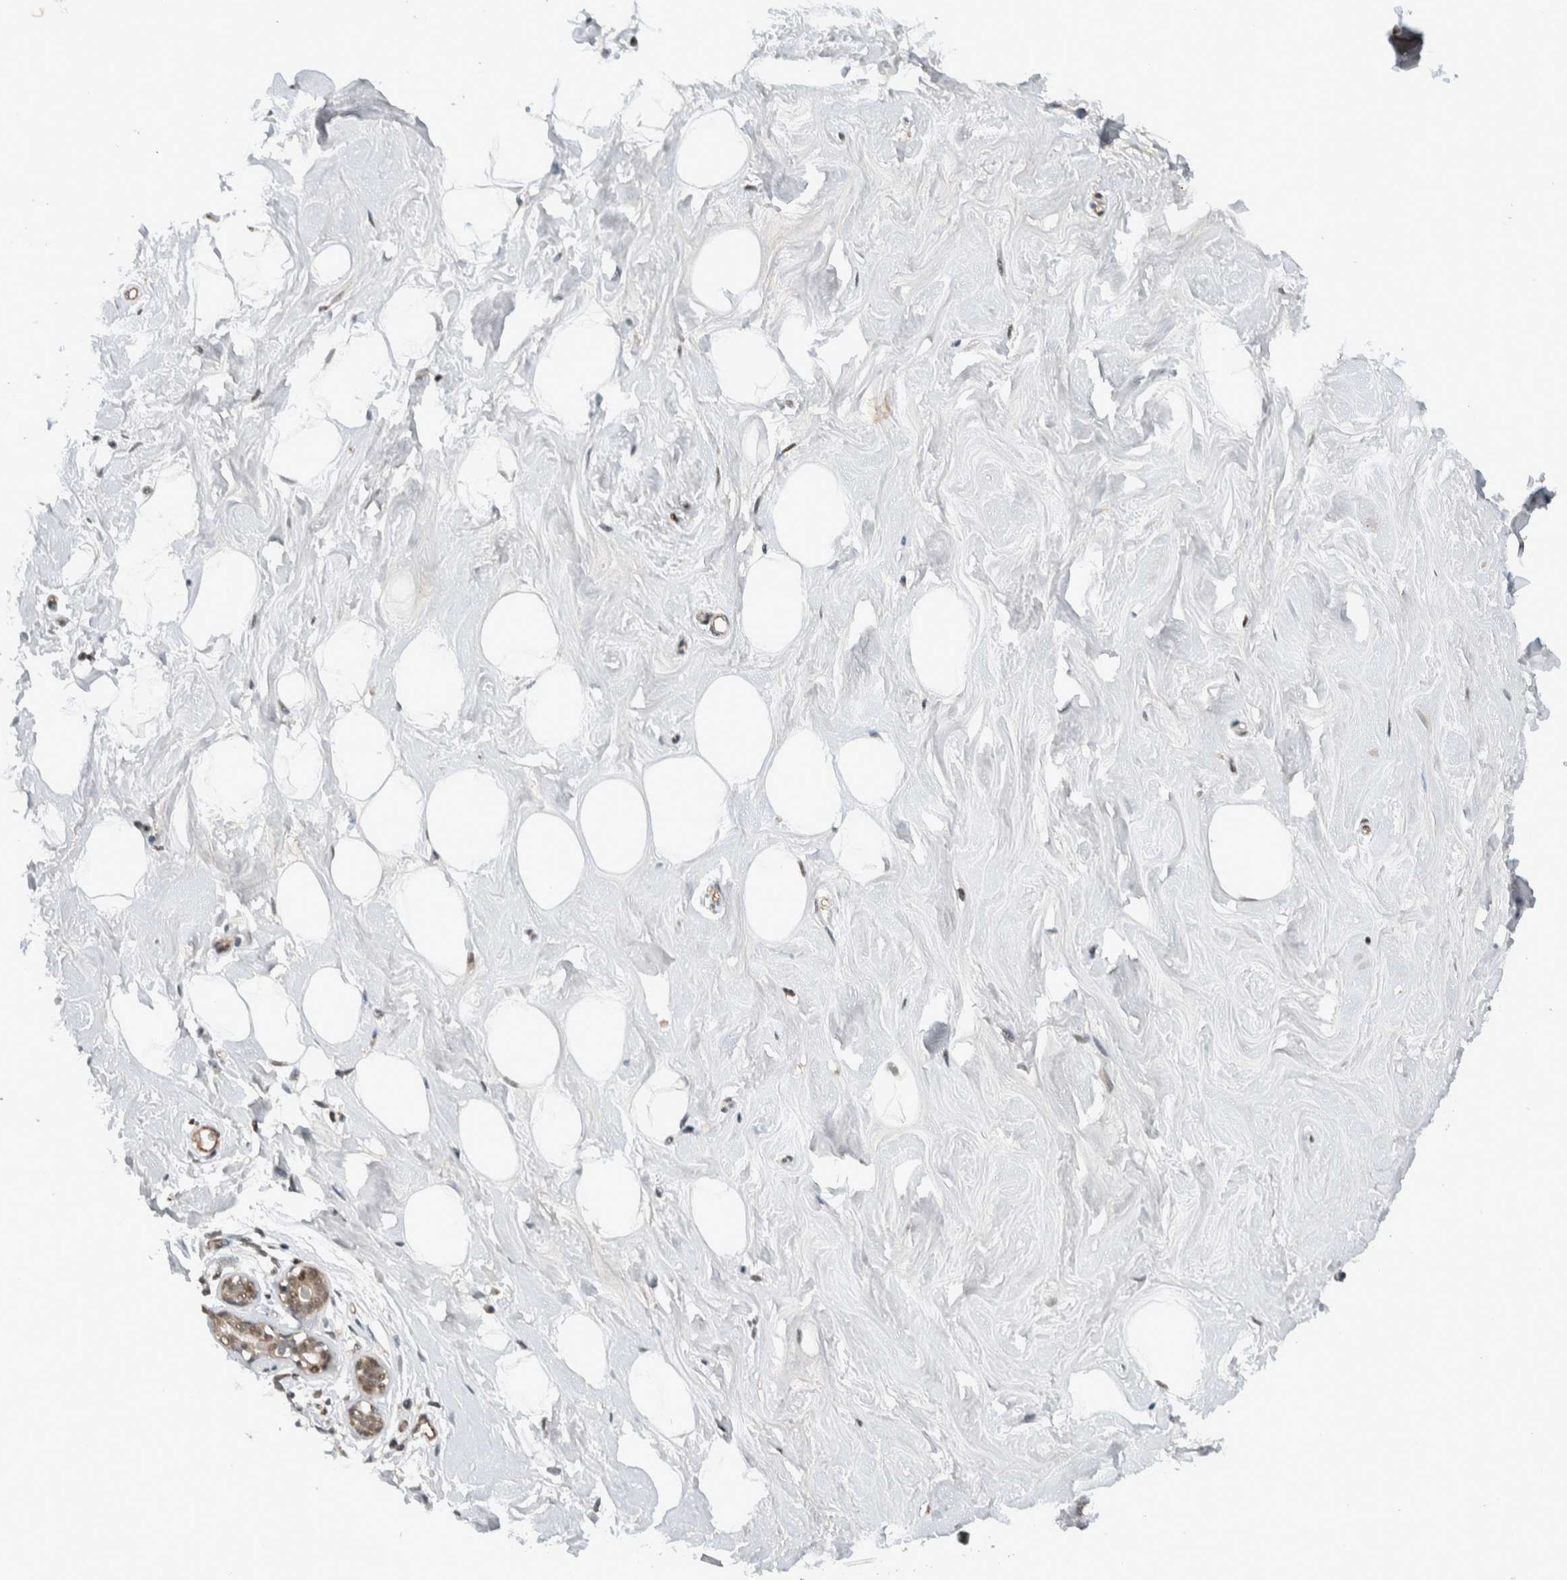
{"staining": {"intensity": "negative", "quantity": "none", "location": "none"}, "tissue": "breast", "cell_type": "Adipocytes", "image_type": "normal", "snomed": [{"axis": "morphology", "description": "Normal tissue, NOS"}, {"axis": "topography", "description": "Breast"}], "caption": "A photomicrograph of breast stained for a protein displays no brown staining in adipocytes.", "gene": "ZFP91", "patient": {"sex": "female", "age": 23}}